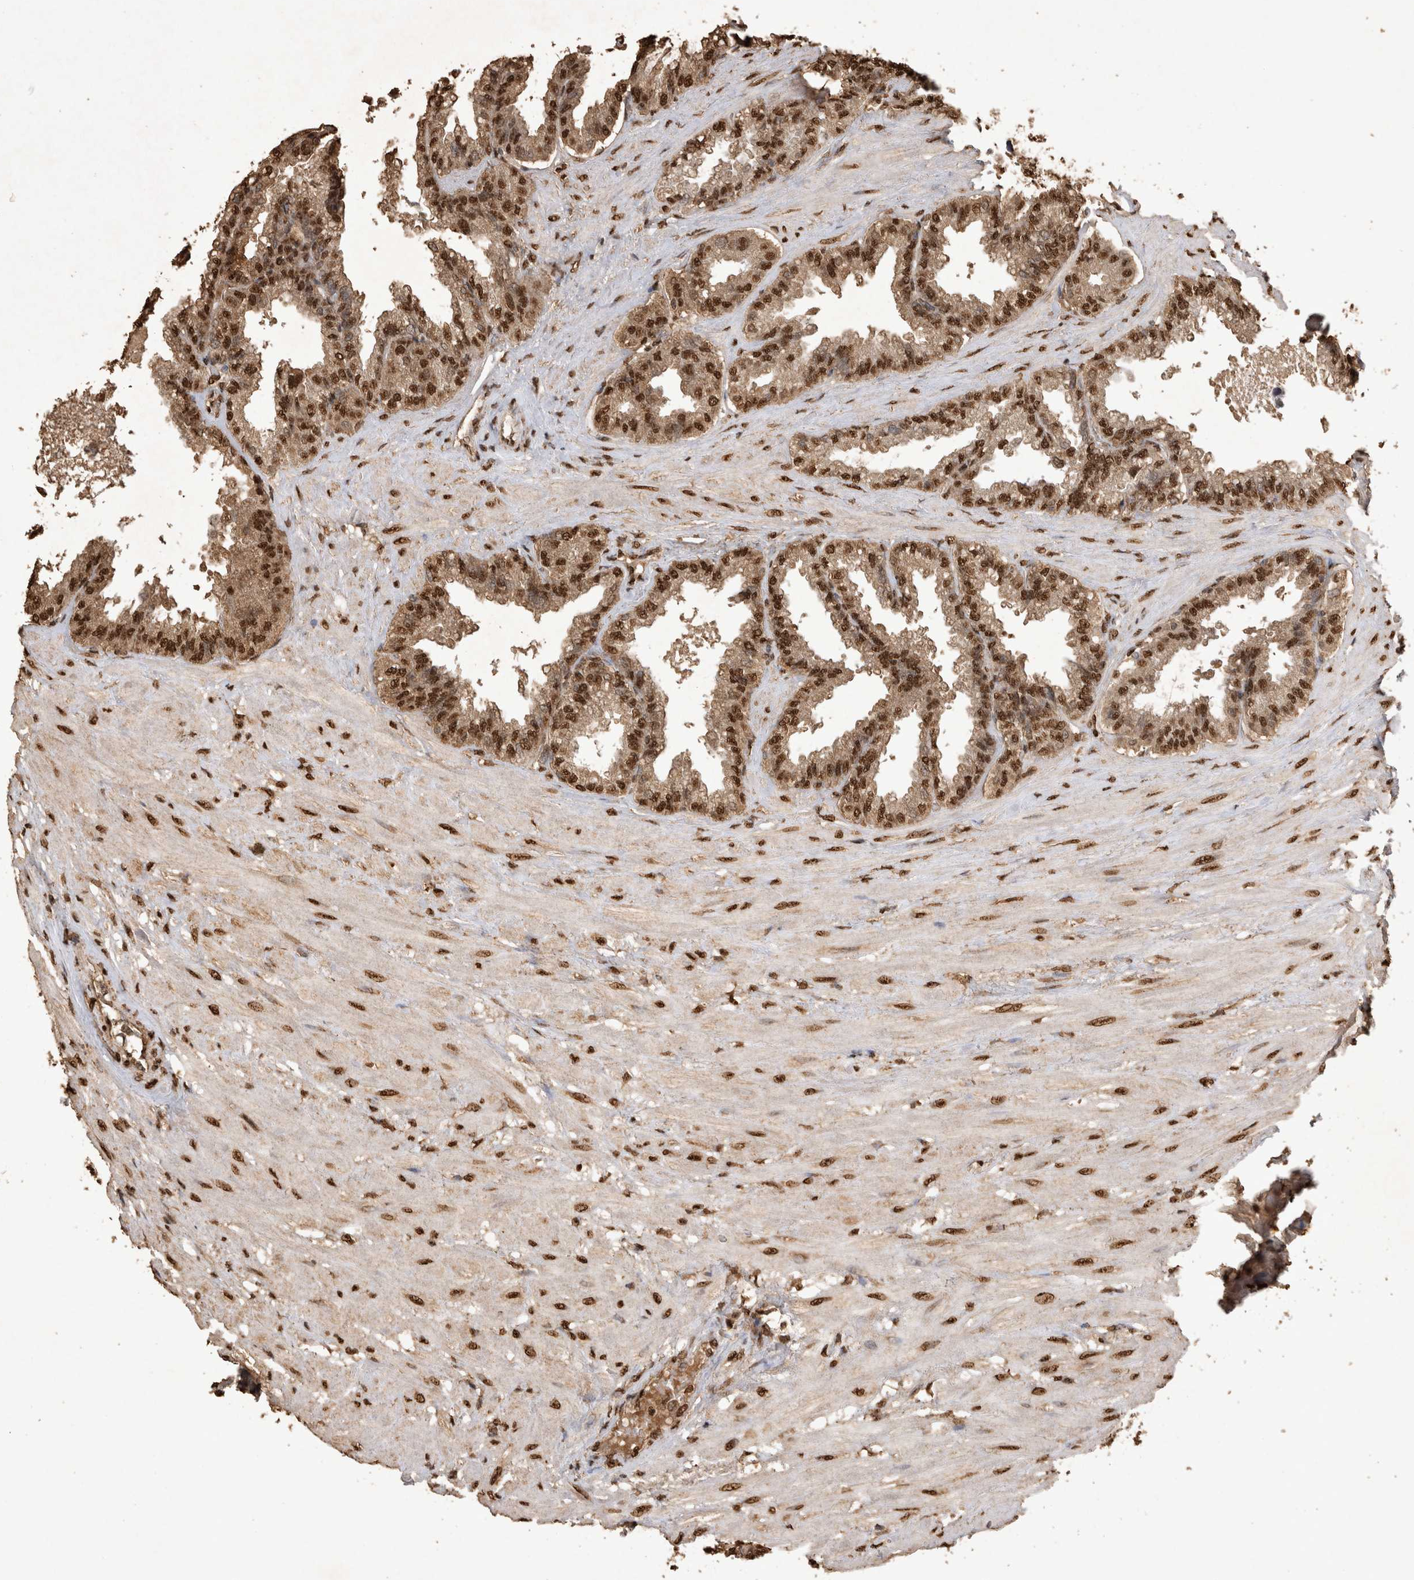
{"staining": {"intensity": "strong", "quantity": ">75%", "location": "cytoplasmic/membranous,nuclear"}, "tissue": "seminal vesicle", "cell_type": "Glandular cells", "image_type": "normal", "snomed": [{"axis": "morphology", "description": "Normal tissue, NOS"}, {"axis": "topography", "description": "Seminal veicle"}], "caption": "The micrograph reveals staining of benign seminal vesicle, revealing strong cytoplasmic/membranous,nuclear protein expression (brown color) within glandular cells. (DAB (3,3'-diaminobenzidine) IHC, brown staining for protein, blue staining for nuclei).", "gene": "OAS2", "patient": {"sex": "male", "age": 46}}